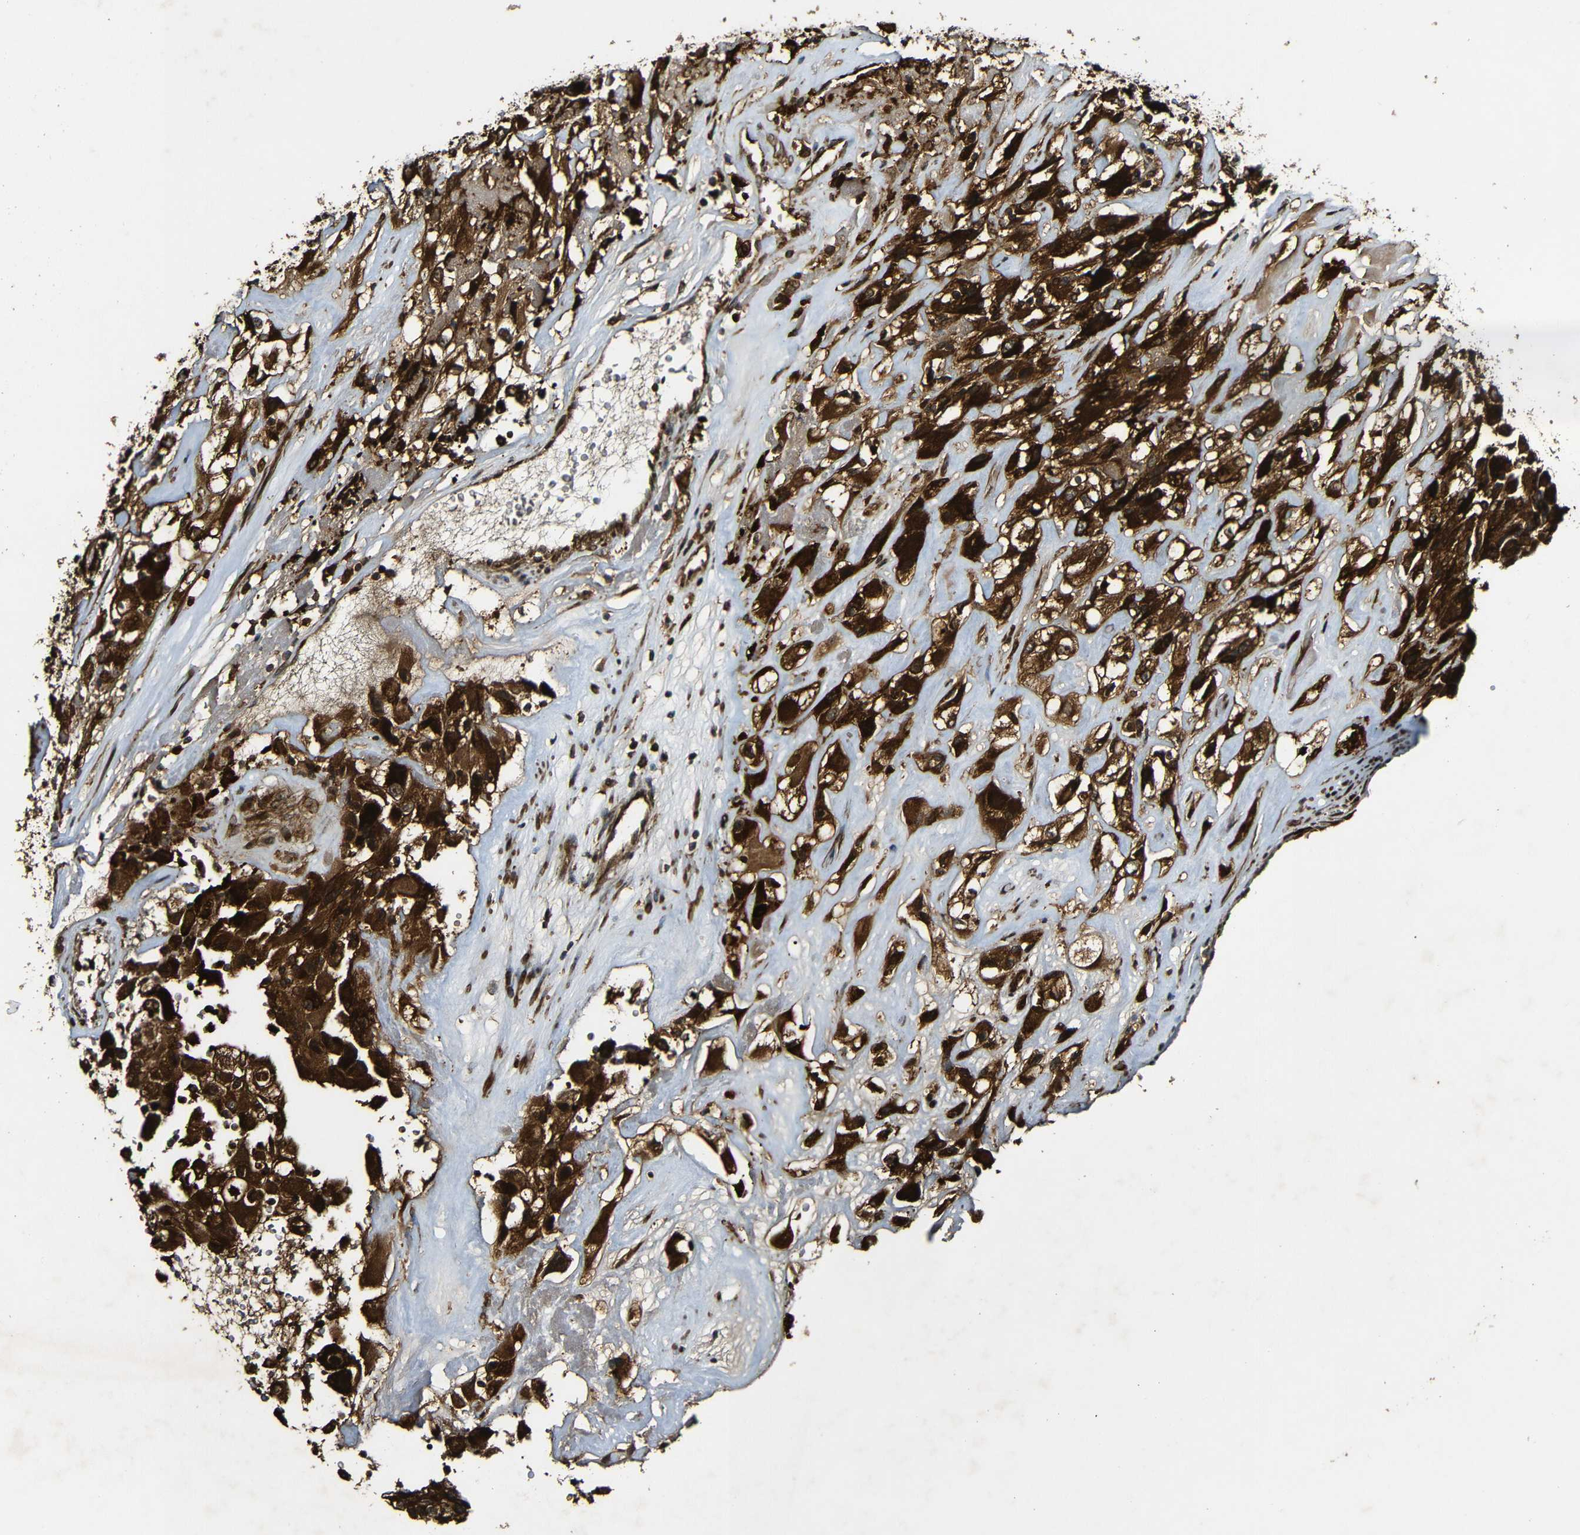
{"staining": {"intensity": "strong", "quantity": ">75%", "location": "cytoplasmic/membranous"}, "tissue": "renal cancer", "cell_type": "Tumor cells", "image_type": "cancer", "snomed": [{"axis": "morphology", "description": "Adenocarcinoma, NOS"}, {"axis": "topography", "description": "Kidney"}], "caption": "Immunohistochemical staining of adenocarcinoma (renal) displays high levels of strong cytoplasmic/membranous expression in about >75% of tumor cells.", "gene": "CASP8", "patient": {"sex": "female", "age": 52}}